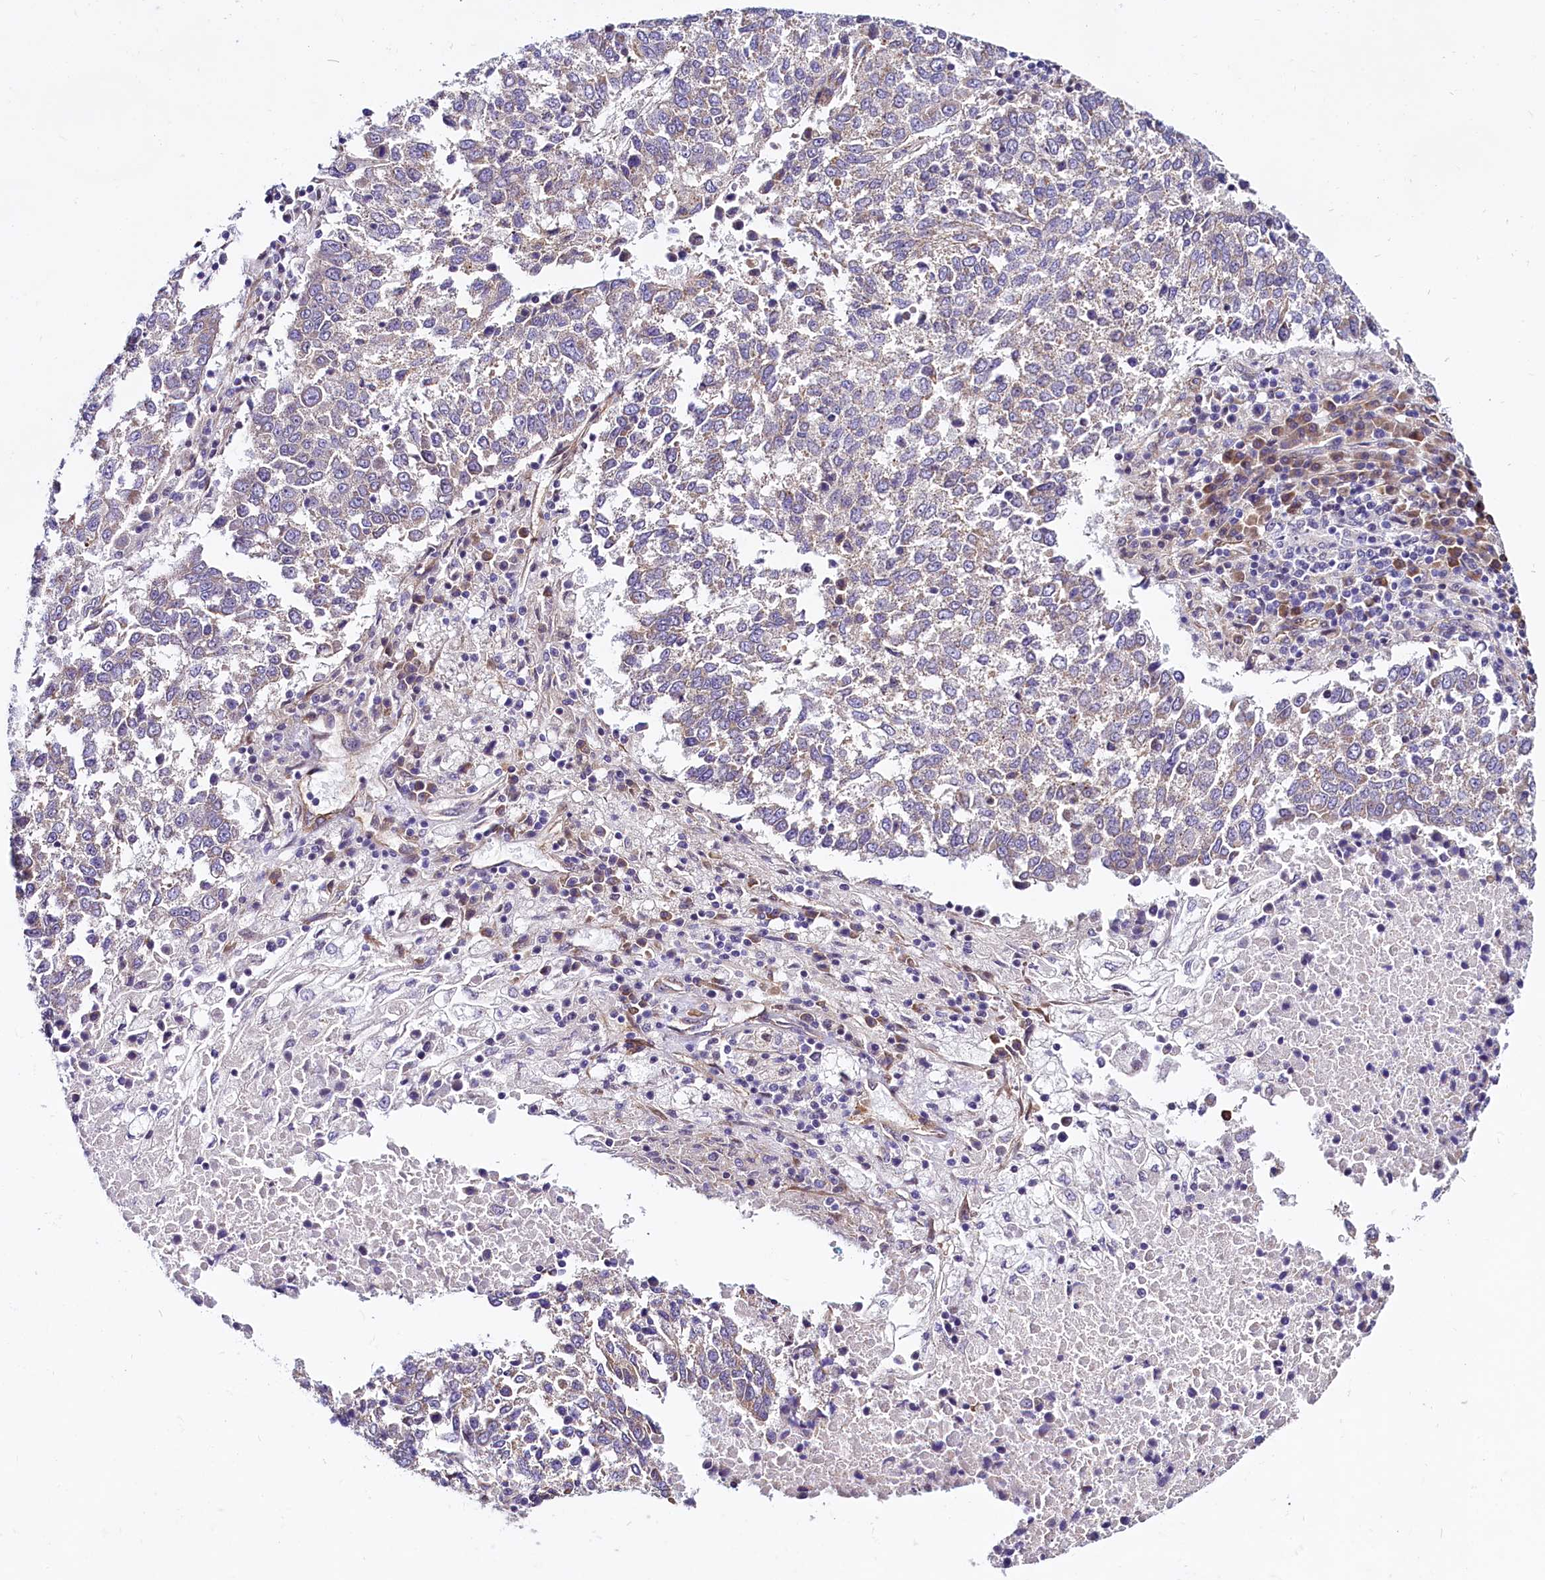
{"staining": {"intensity": "negative", "quantity": "none", "location": "none"}, "tissue": "lung cancer", "cell_type": "Tumor cells", "image_type": "cancer", "snomed": [{"axis": "morphology", "description": "Squamous cell carcinoma, NOS"}, {"axis": "topography", "description": "Lung"}], "caption": "Immunohistochemistry micrograph of human lung cancer (squamous cell carcinoma) stained for a protein (brown), which demonstrates no expression in tumor cells.", "gene": "UACA", "patient": {"sex": "male", "age": 73}}